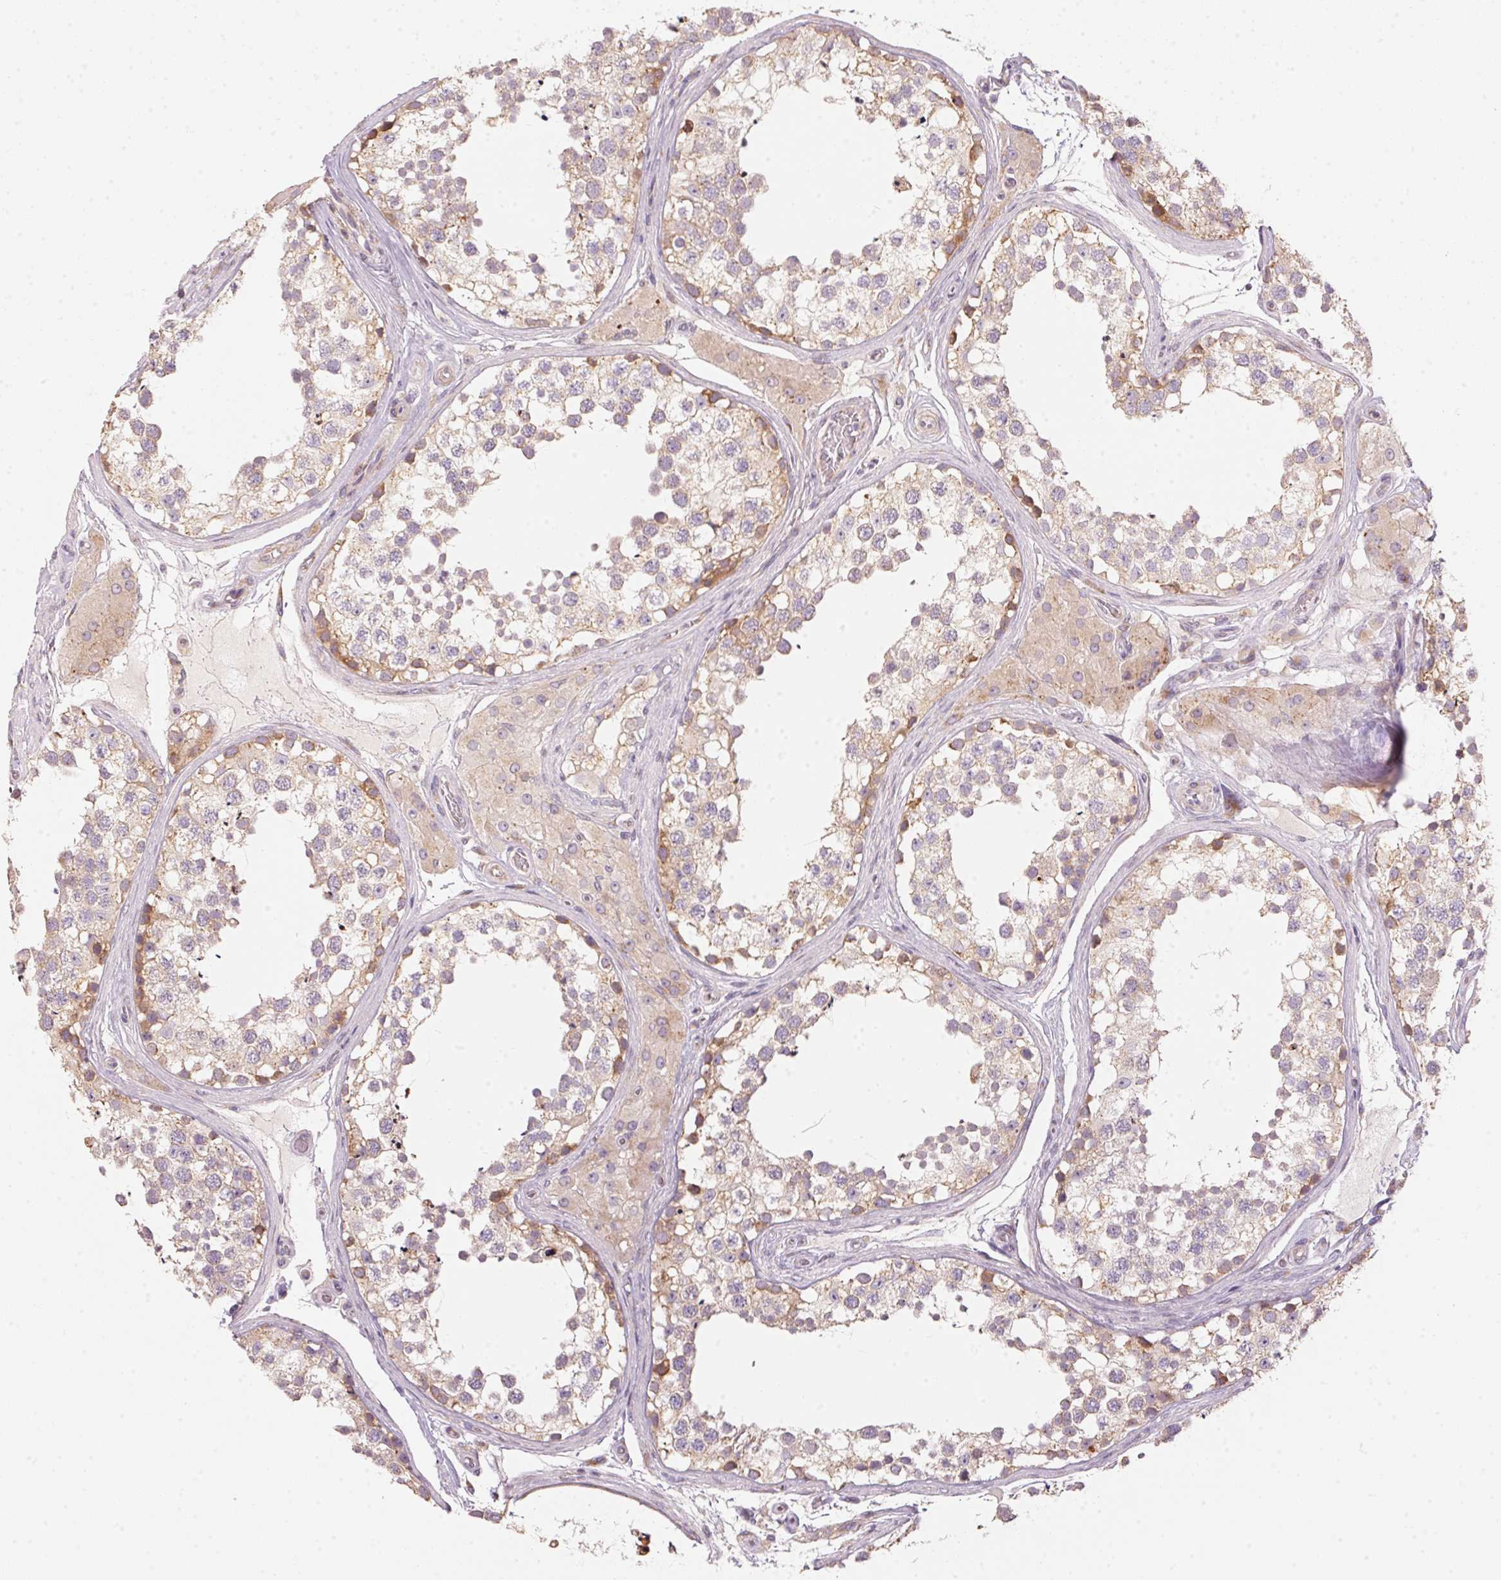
{"staining": {"intensity": "weak", "quantity": "<25%", "location": "cytoplasmic/membranous"}, "tissue": "testis", "cell_type": "Cells in seminiferous ducts", "image_type": "normal", "snomed": [{"axis": "morphology", "description": "Normal tissue, NOS"}, {"axis": "morphology", "description": "Seminoma, NOS"}, {"axis": "topography", "description": "Testis"}], "caption": "There is no significant staining in cells in seminiferous ducts of testis. (DAB immunohistochemistry (IHC) with hematoxylin counter stain).", "gene": "BLOC1S2", "patient": {"sex": "male", "age": 65}}